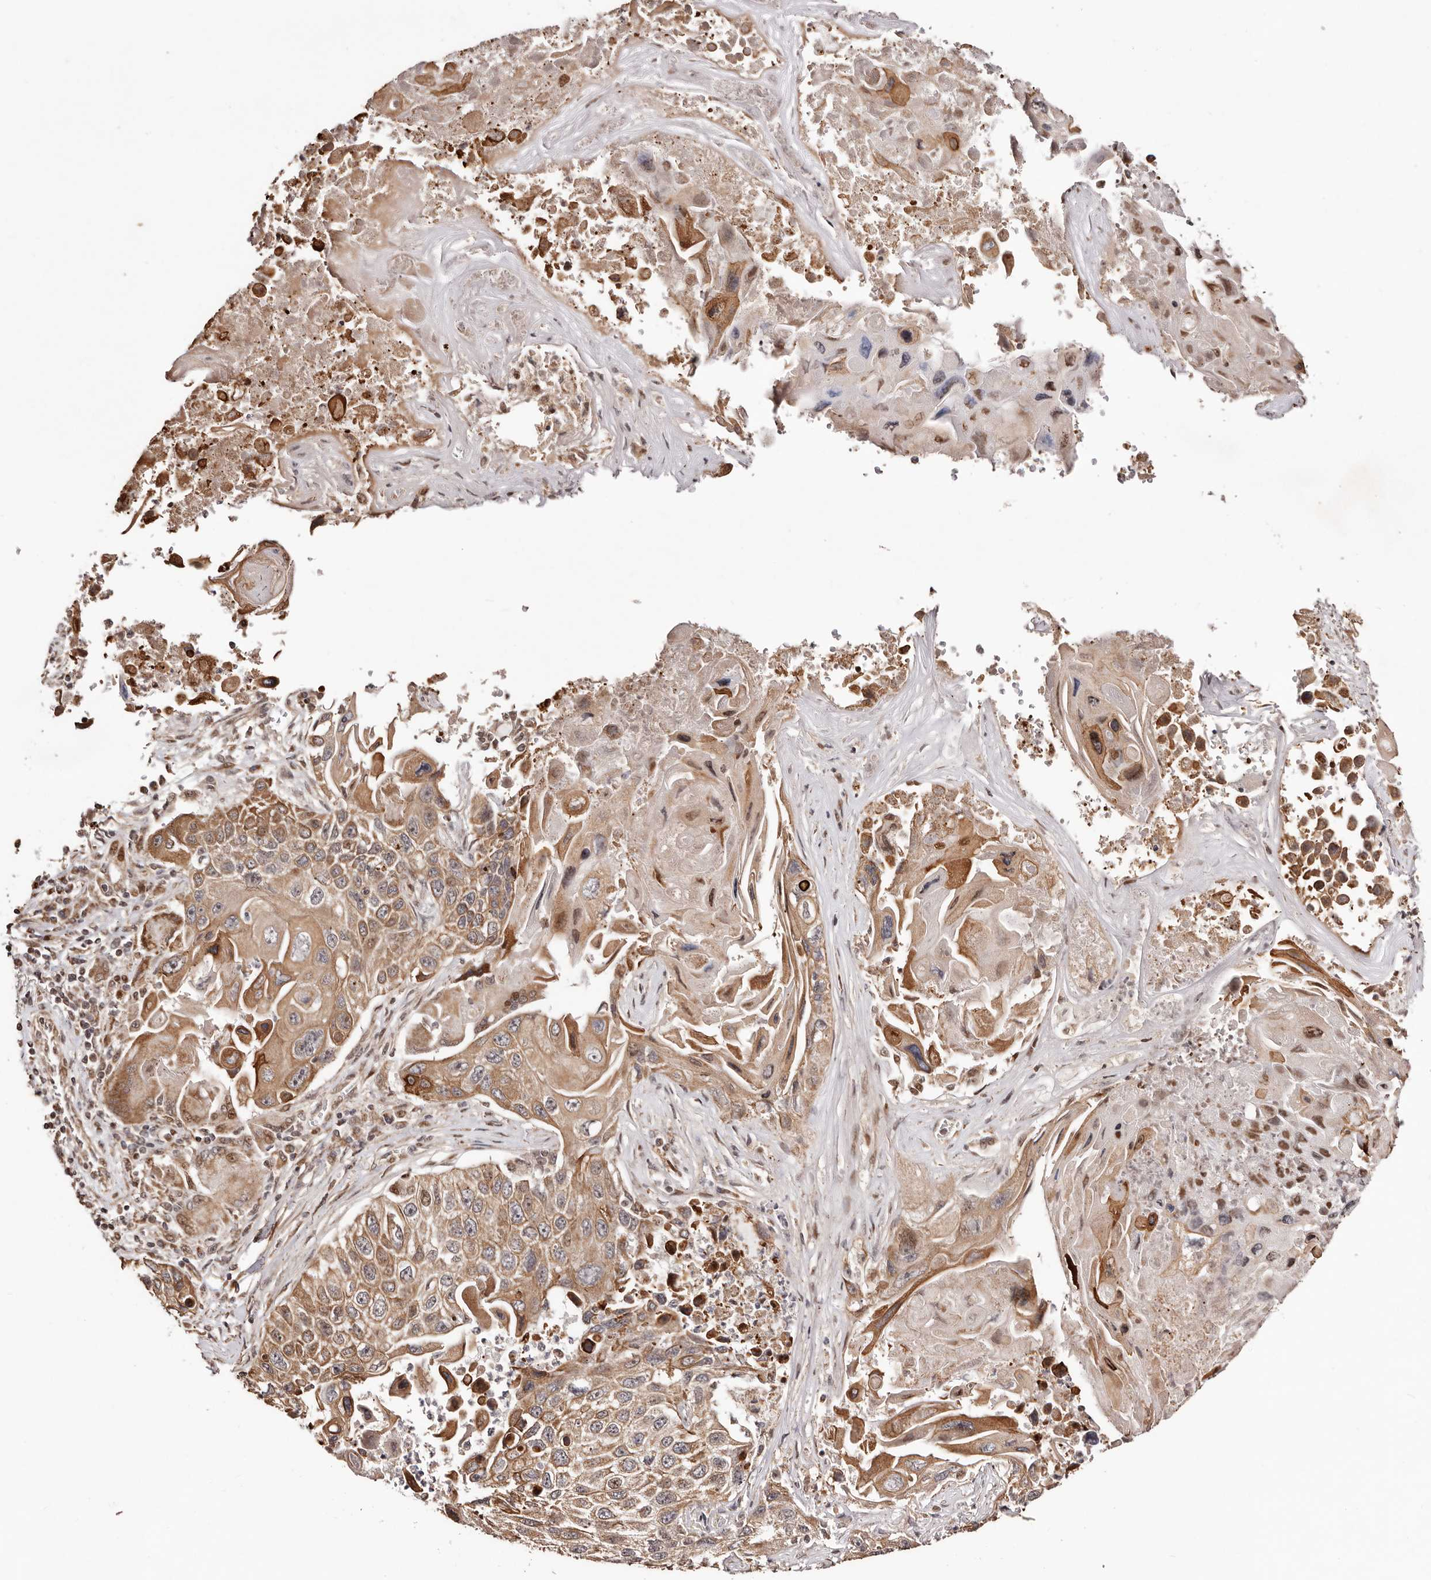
{"staining": {"intensity": "moderate", "quantity": ">75%", "location": "cytoplasmic/membranous"}, "tissue": "lung cancer", "cell_type": "Tumor cells", "image_type": "cancer", "snomed": [{"axis": "morphology", "description": "Squamous cell carcinoma, NOS"}, {"axis": "topography", "description": "Lung"}], "caption": "Immunohistochemical staining of squamous cell carcinoma (lung) displays medium levels of moderate cytoplasmic/membranous protein positivity in about >75% of tumor cells.", "gene": "HIVEP3", "patient": {"sex": "male", "age": 61}}